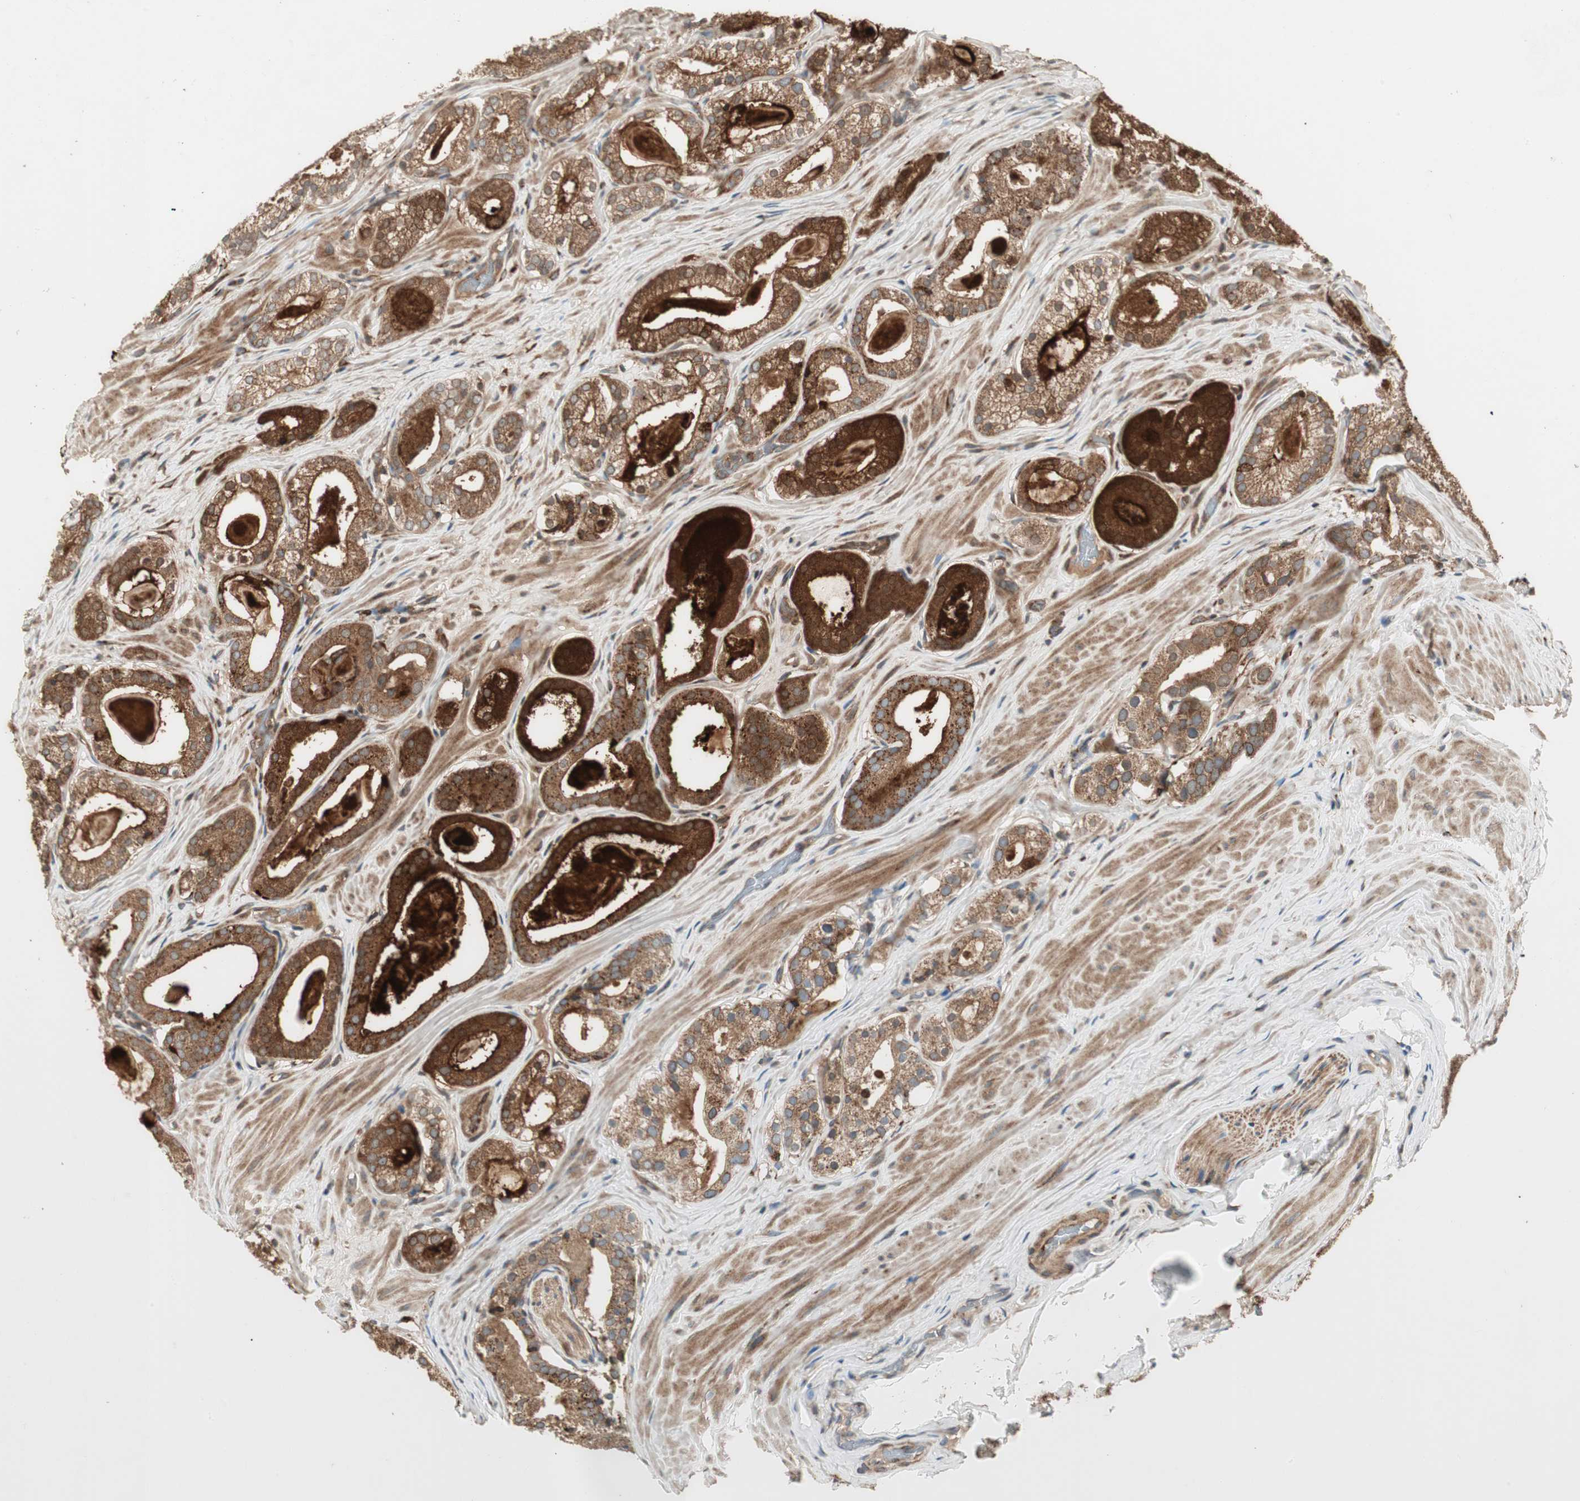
{"staining": {"intensity": "moderate", "quantity": ">75%", "location": "cytoplasmic/membranous"}, "tissue": "prostate cancer", "cell_type": "Tumor cells", "image_type": "cancer", "snomed": [{"axis": "morphology", "description": "Adenocarcinoma, Low grade"}, {"axis": "topography", "description": "Prostate"}], "caption": "Prostate adenocarcinoma (low-grade) stained with DAB (3,3'-diaminobenzidine) IHC exhibits medium levels of moderate cytoplasmic/membranous staining in approximately >75% of tumor cells.", "gene": "PRKG1", "patient": {"sex": "male", "age": 59}}